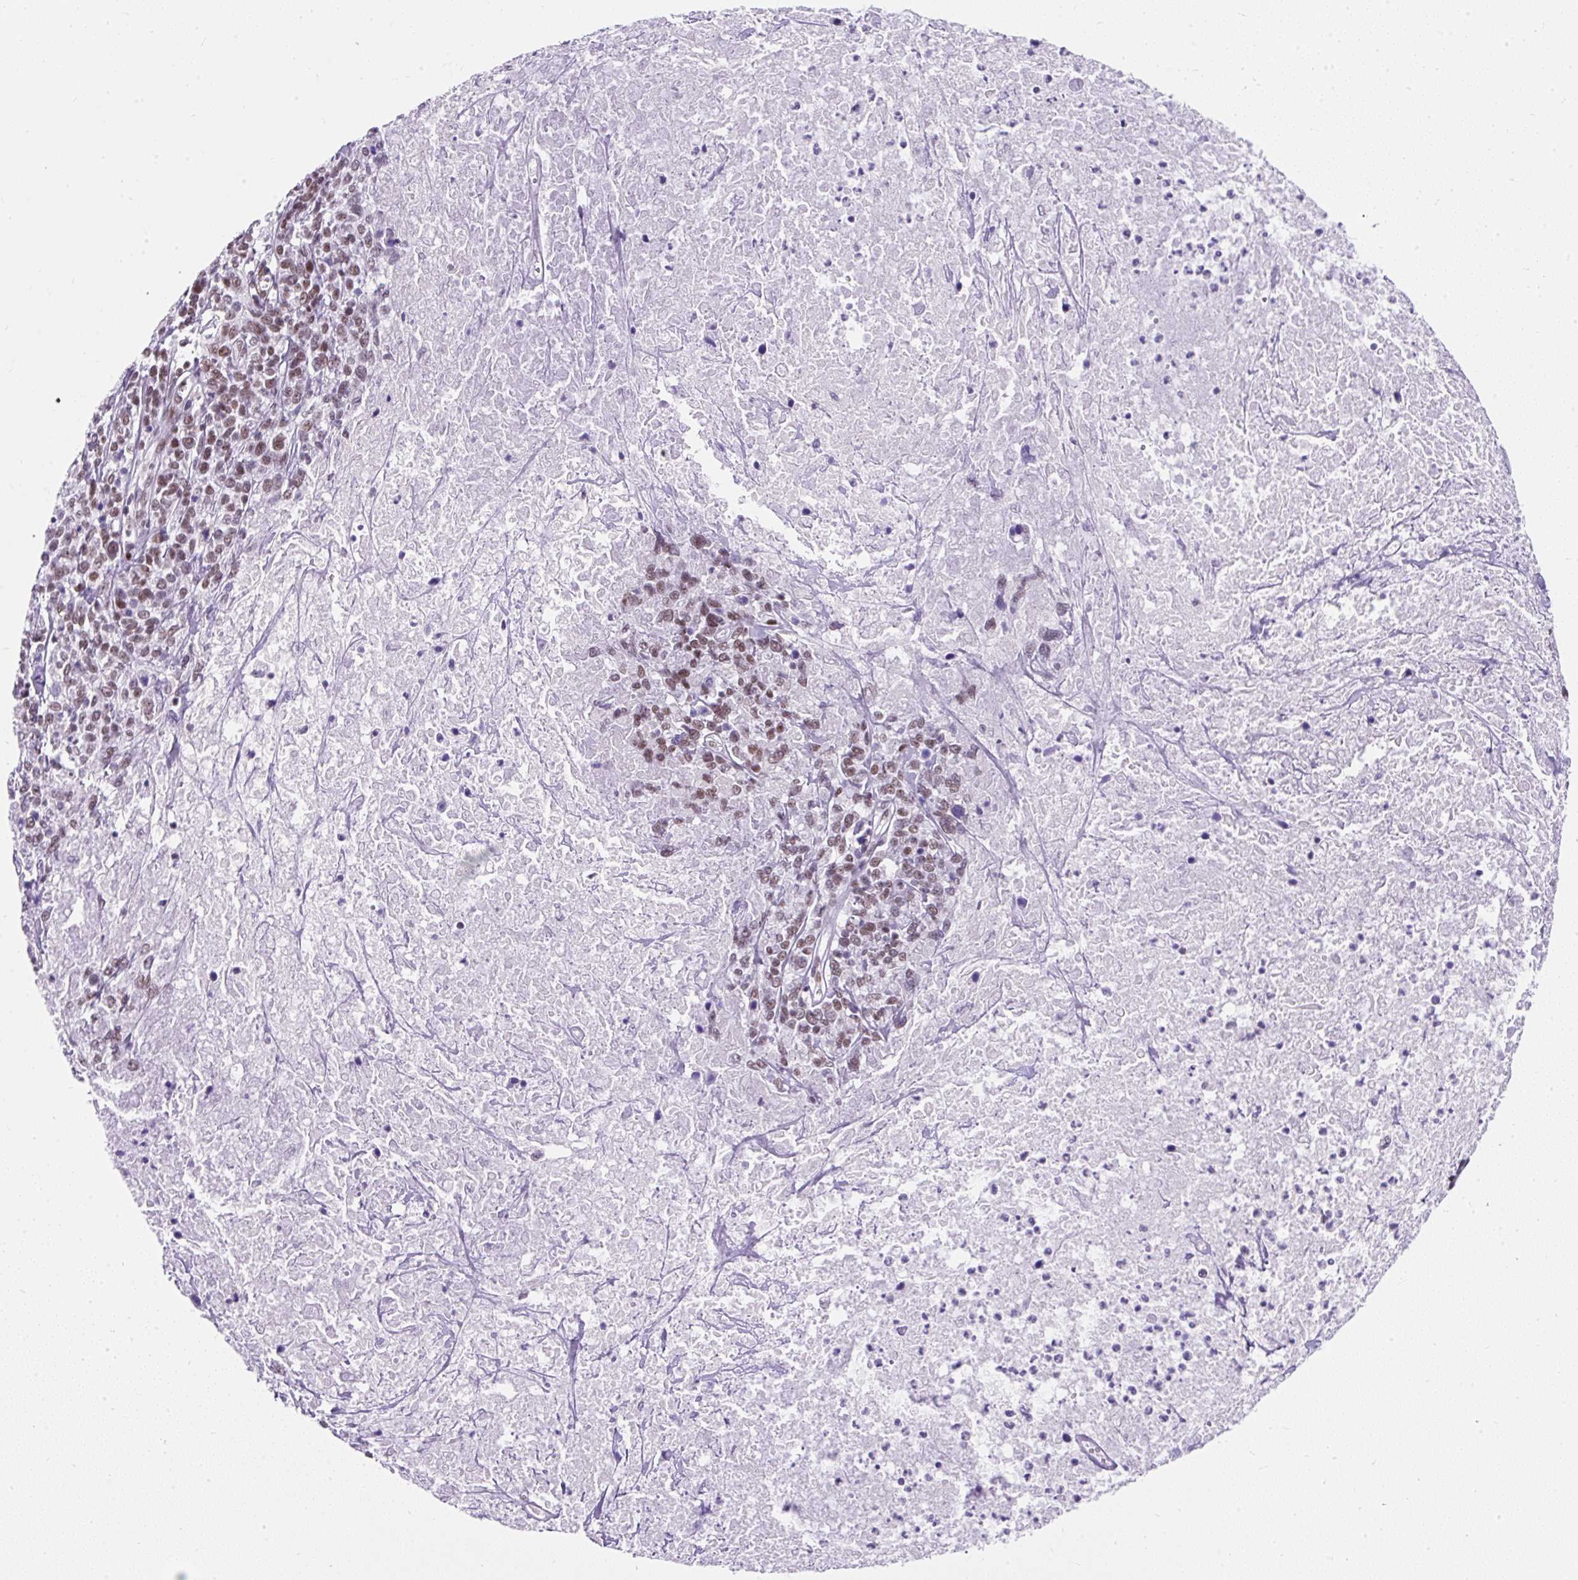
{"staining": {"intensity": "moderate", "quantity": ">75%", "location": "nuclear"}, "tissue": "cervical cancer", "cell_type": "Tumor cells", "image_type": "cancer", "snomed": [{"axis": "morphology", "description": "Squamous cell carcinoma, NOS"}, {"axis": "topography", "description": "Cervix"}], "caption": "A medium amount of moderate nuclear positivity is identified in approximately >75% of tumor cells in cervical cancer (squamous cell carcinoma) tissue. (DAB IHC, brown staining for protein, blue staining for nuclei).", "gene": "PLCXD2", "patient": {"sex": "female", "age": 46}}